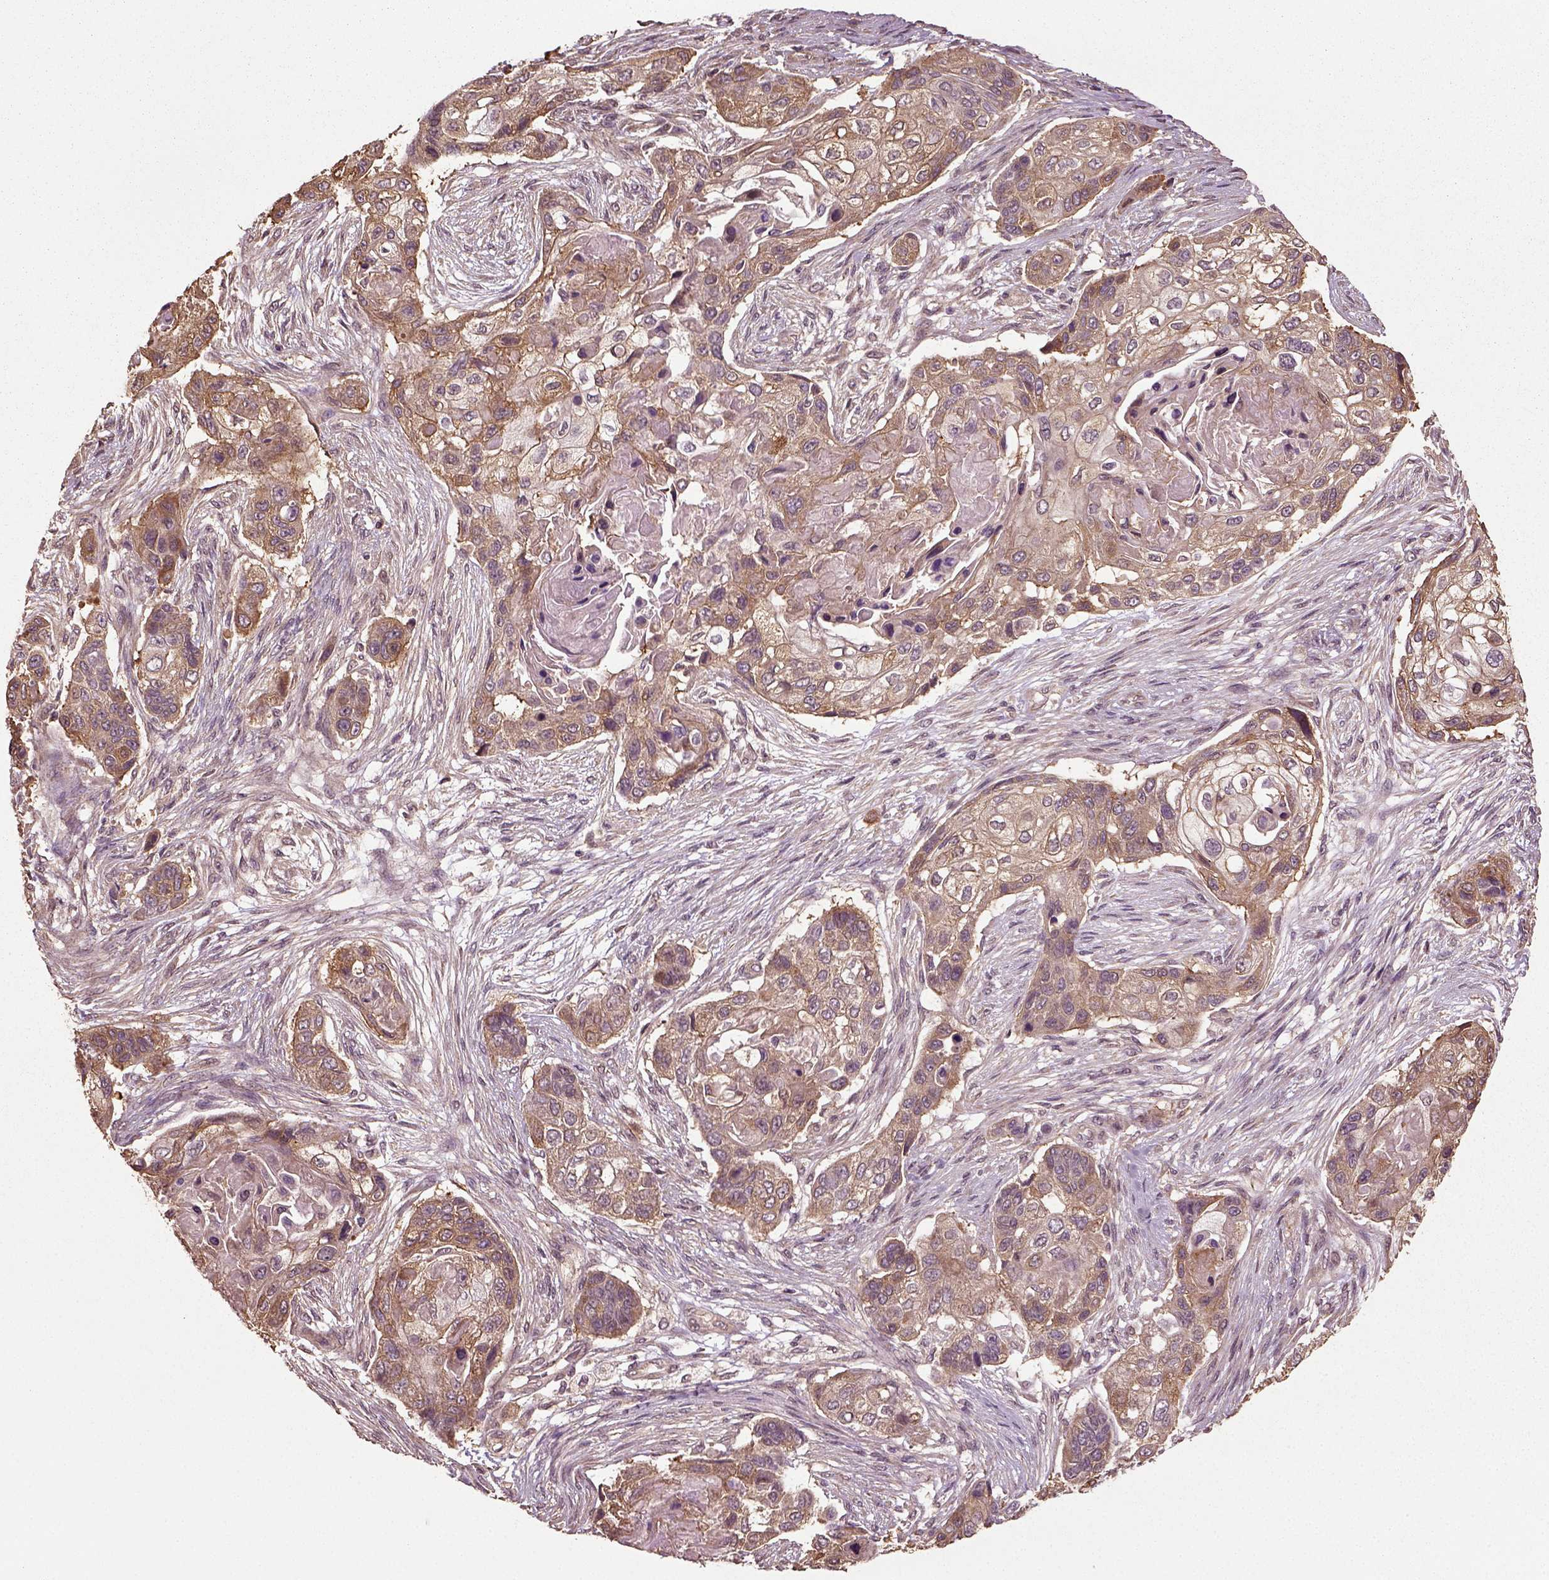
{"staining": {"intensity": "moderate", "quantity": ">75%", "location": "cytoplasmic/membranous"}, "tissue": "lung cancer", "cell_type": "Tumor cells", "image_type": "cancer", "snomed": [{"axis": "morphology", "description": "Squamous cell carcinoma, NOS"}, {"axis": "topography", "description": "Lung"}], "caption": "Human lung squamous cell carcinoma stained for a protein (brown) demonstrates moderate cytoplasmic/membranous positive staining in about >75% of tumor cells.", "gene": "ERV3-1", "patient": {"sex": "male", "age": 69}}